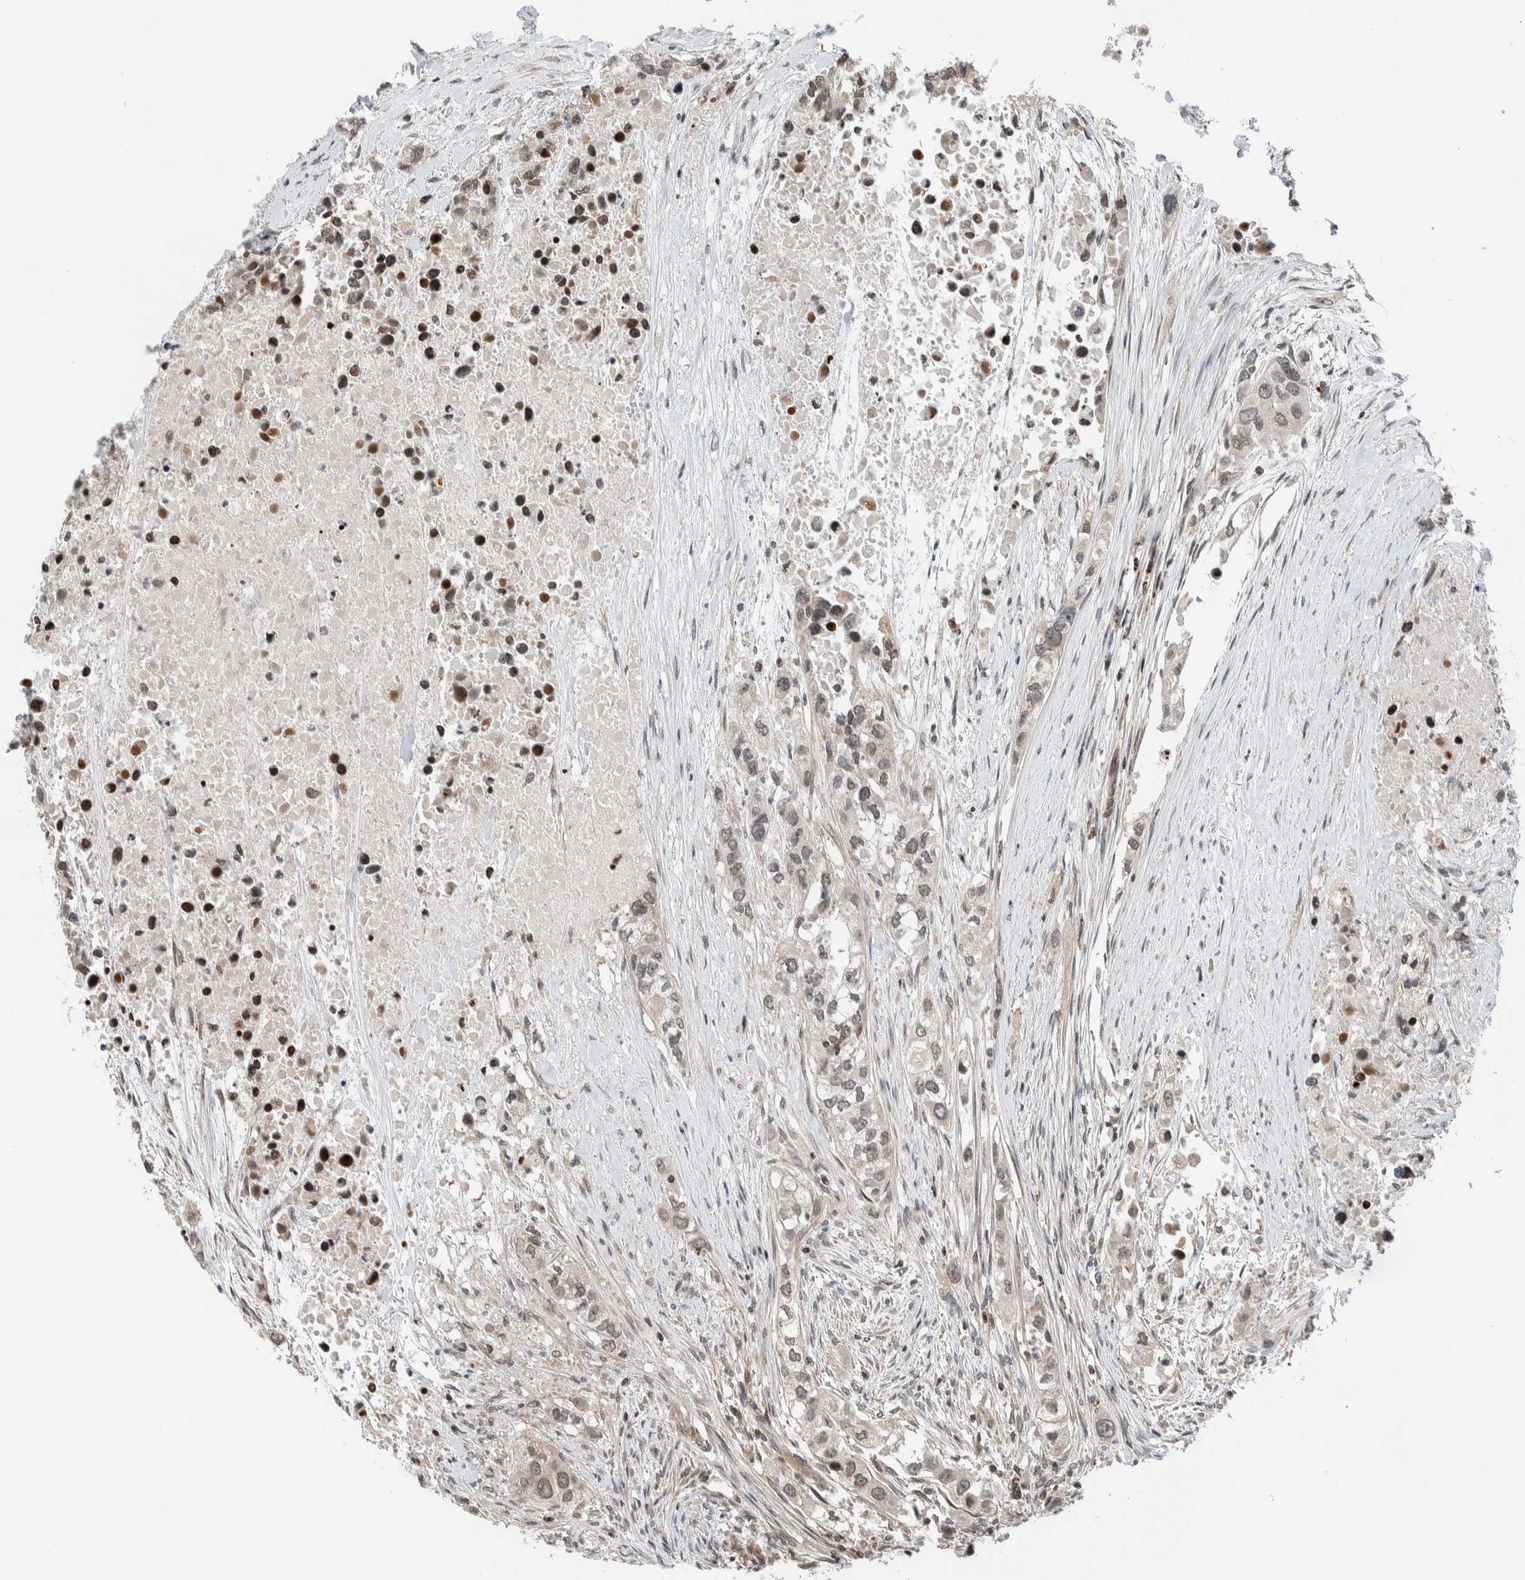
{"staining": {"intensity": "weak", "quantity": "25%-75%", "location": "nuclear"}, "tissue": "urothelial cancer", "cell_type": "Tumor cells", "image_type": "cancer", "snomed": [{"axis": "morphology", "description": "Urothelial carcinoma, High grade"}, {"axis": "topography", "description": "Urinary bladder"}], "caption": "High-power microscopy captured an IHC histopathology image of urothelial carcinoma (high-grade), revealing weak nuclear positivity in about 25%-75% of tumor cells.", "gene": "NPLOC4", "patient": {"sex": "female", "age": 80}}